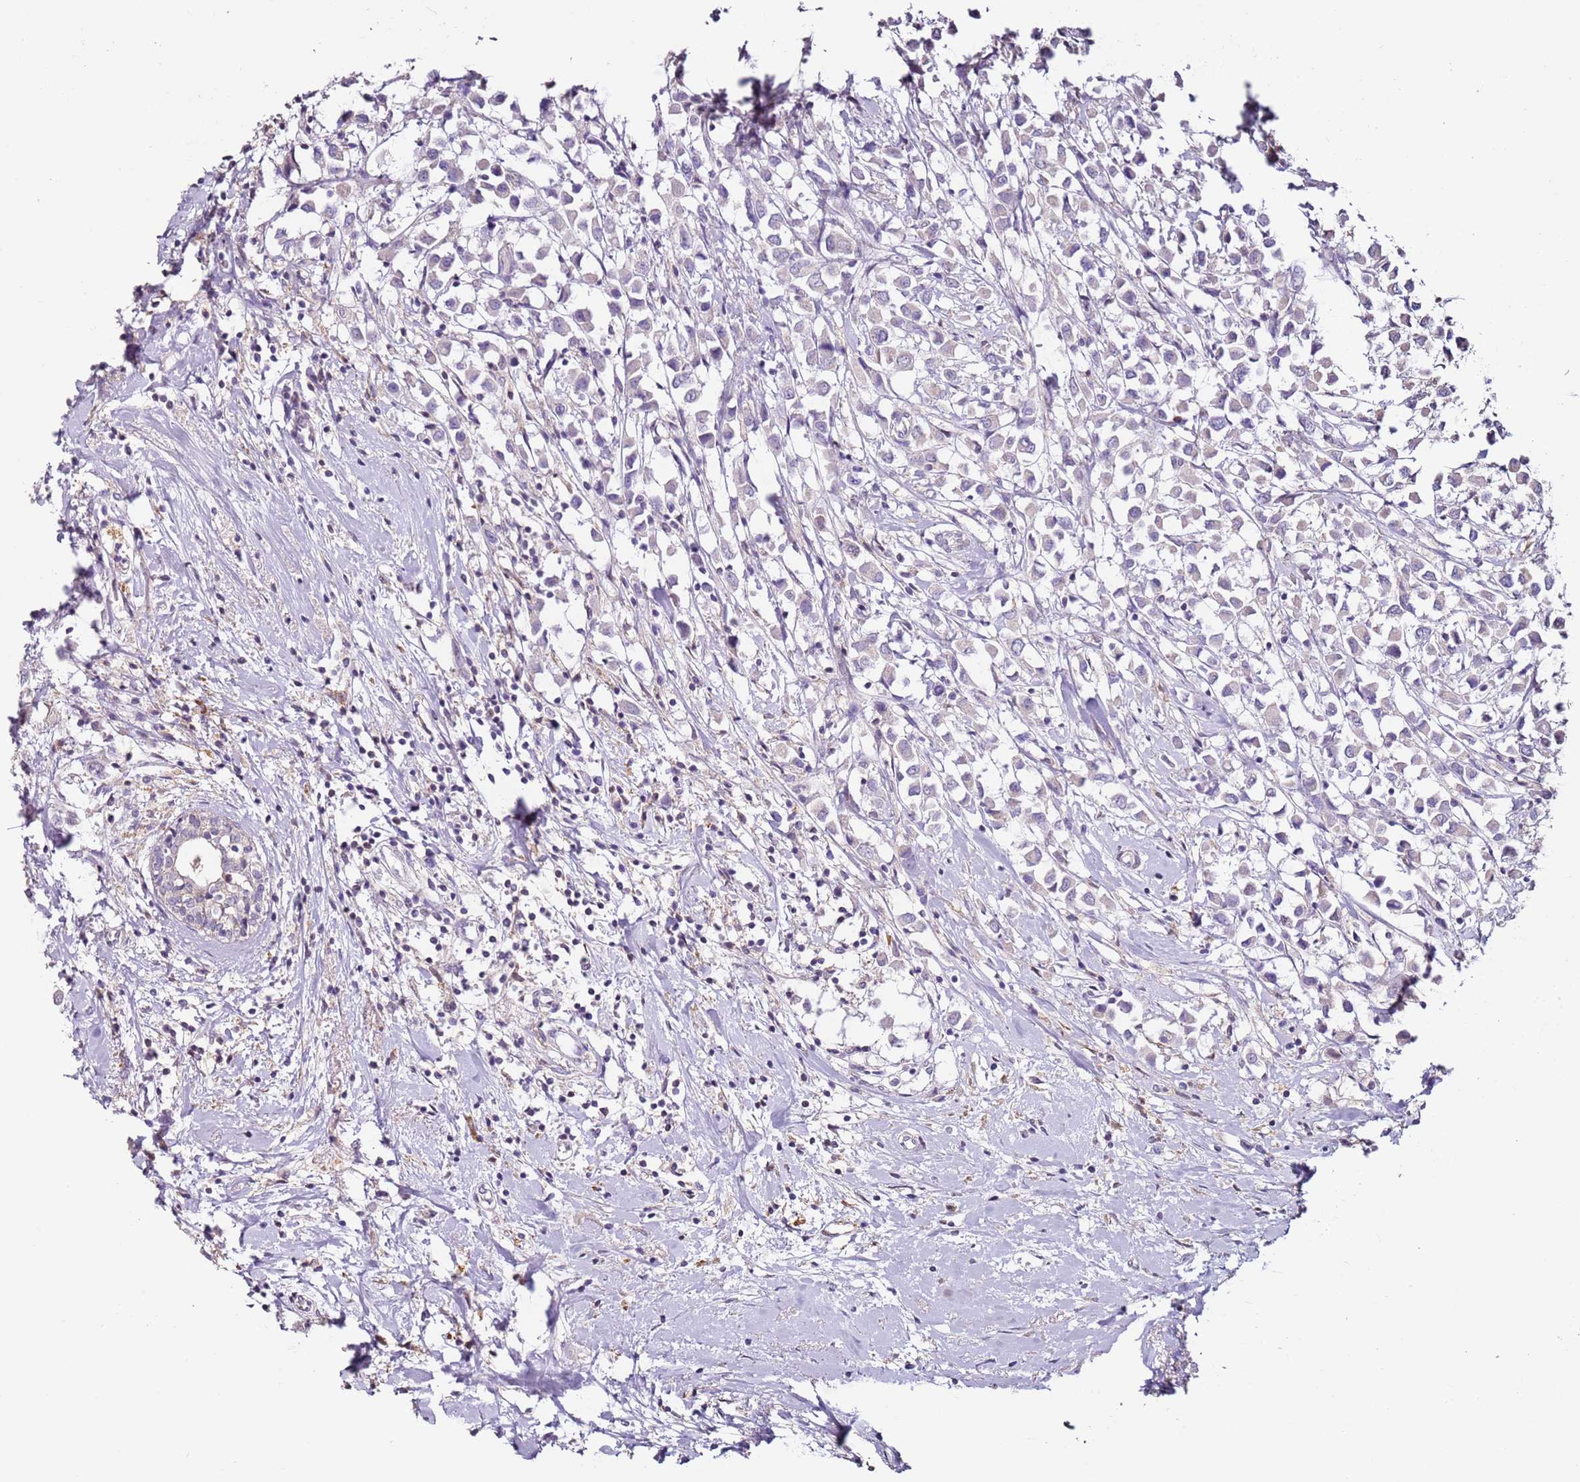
{"staining": {"intensity": "negative", "quantity": "none", "location": "none"}, "tissue": "breast cancer", "cell_type": "Tumor cells", "image_type": "cancer", "snomed": [{"axis": "morphology", "description": "Duct carcinoma"}, {"axis": "topography", "description": "Breast"}], "caption": "Immunohistochemistry (IHC) micrograph of breast cancer (intraductal carcinoma) stained for a protein (brown), which displays no positivity in tumor cells. The staining is performed using DAB (3,3'-diaminobenzidine) brown chromogen with nuclei counter-stained in using hematoxylin.", "gene": "MDH1", "patient": {"sex": "female", "age": 61}}